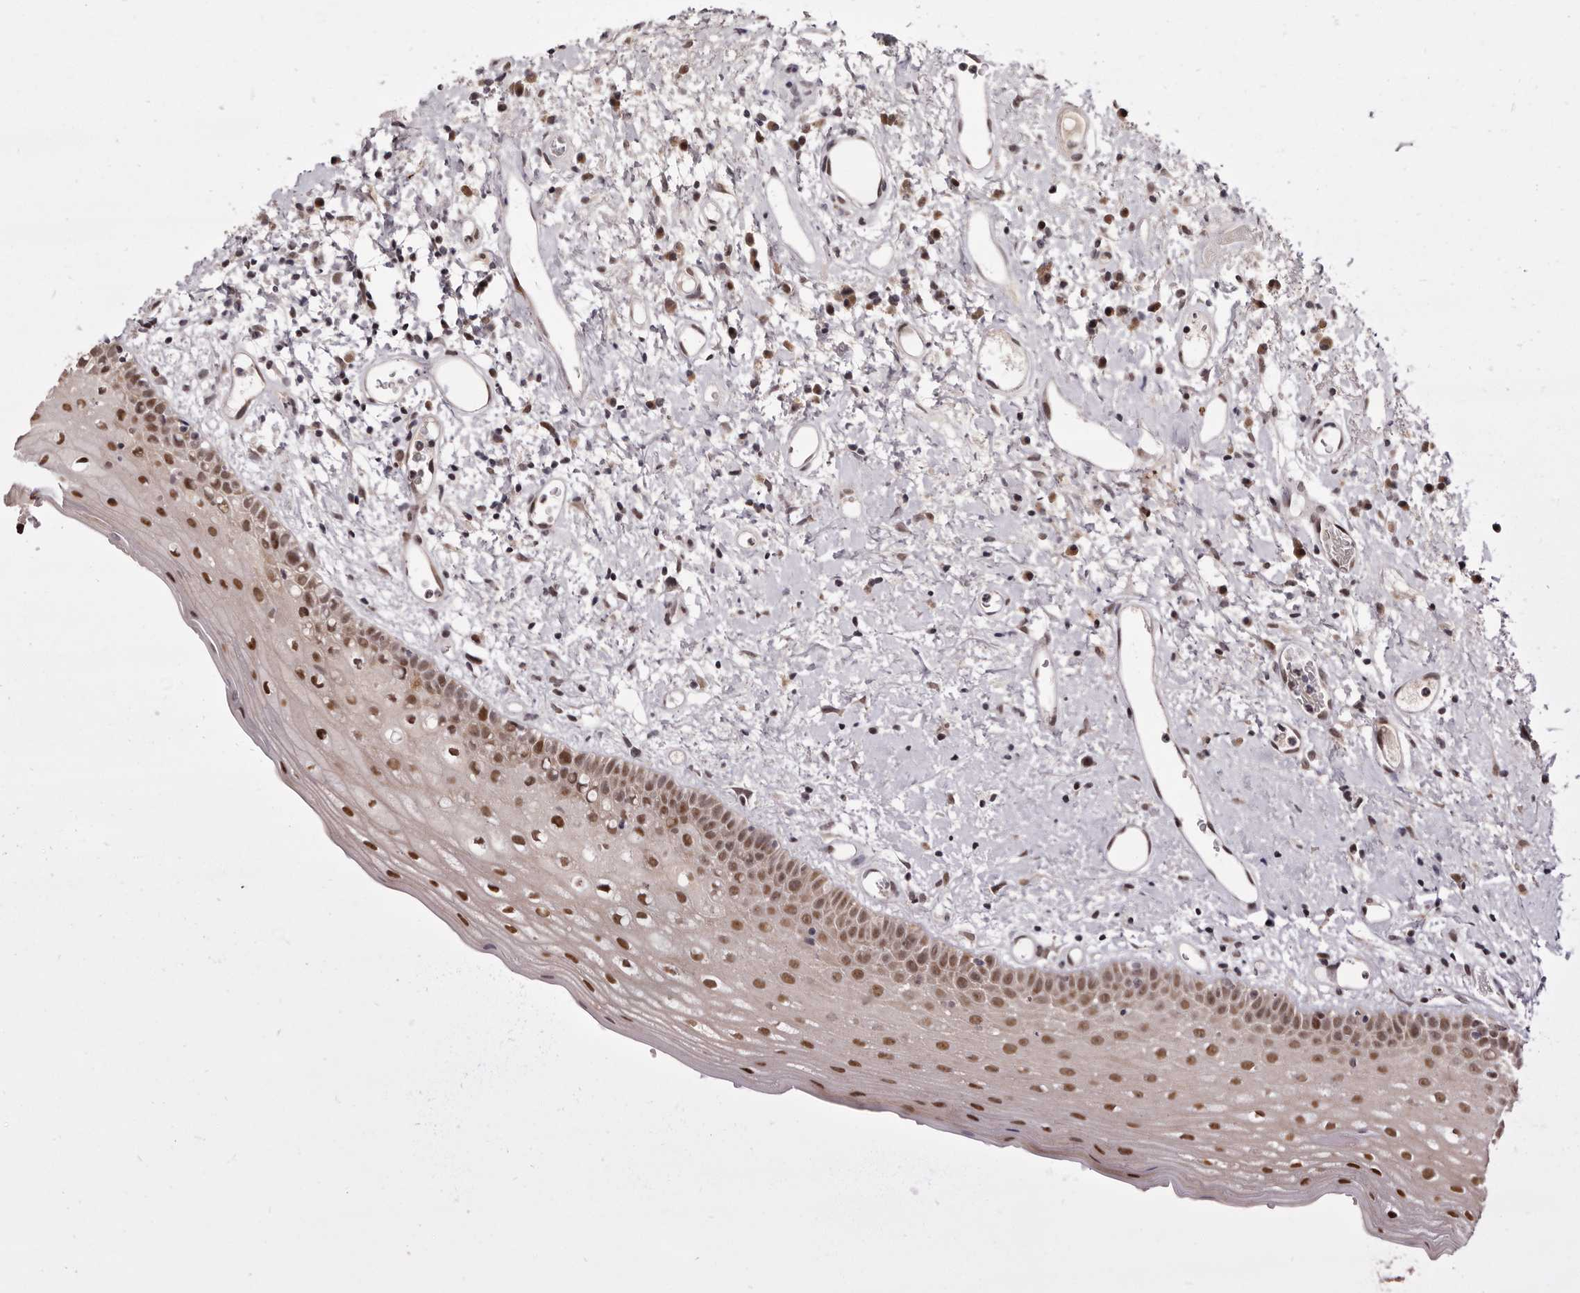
{"staining": {"intensity": "moderate", "quantity": ">75%", "location": "cytoplasmic/membranous,nuclear"}, "tissue": "oral mucosa", "cell_type": "Squamous epithelial cells", "image_type": "normal", "snomed": [{"axis": "morphology", "description": "Normal tissue, NOS"}, {"axis": "topography", "description": "Oral tissue"}], "caption": "Benign oral mucosa displays moderate cytoplasmic/membranous,nuclear staining in approximately >75% of squamous epithelial cells.", "gene": "ZNF326", "patient": {"sex": "female", "age": 76}}